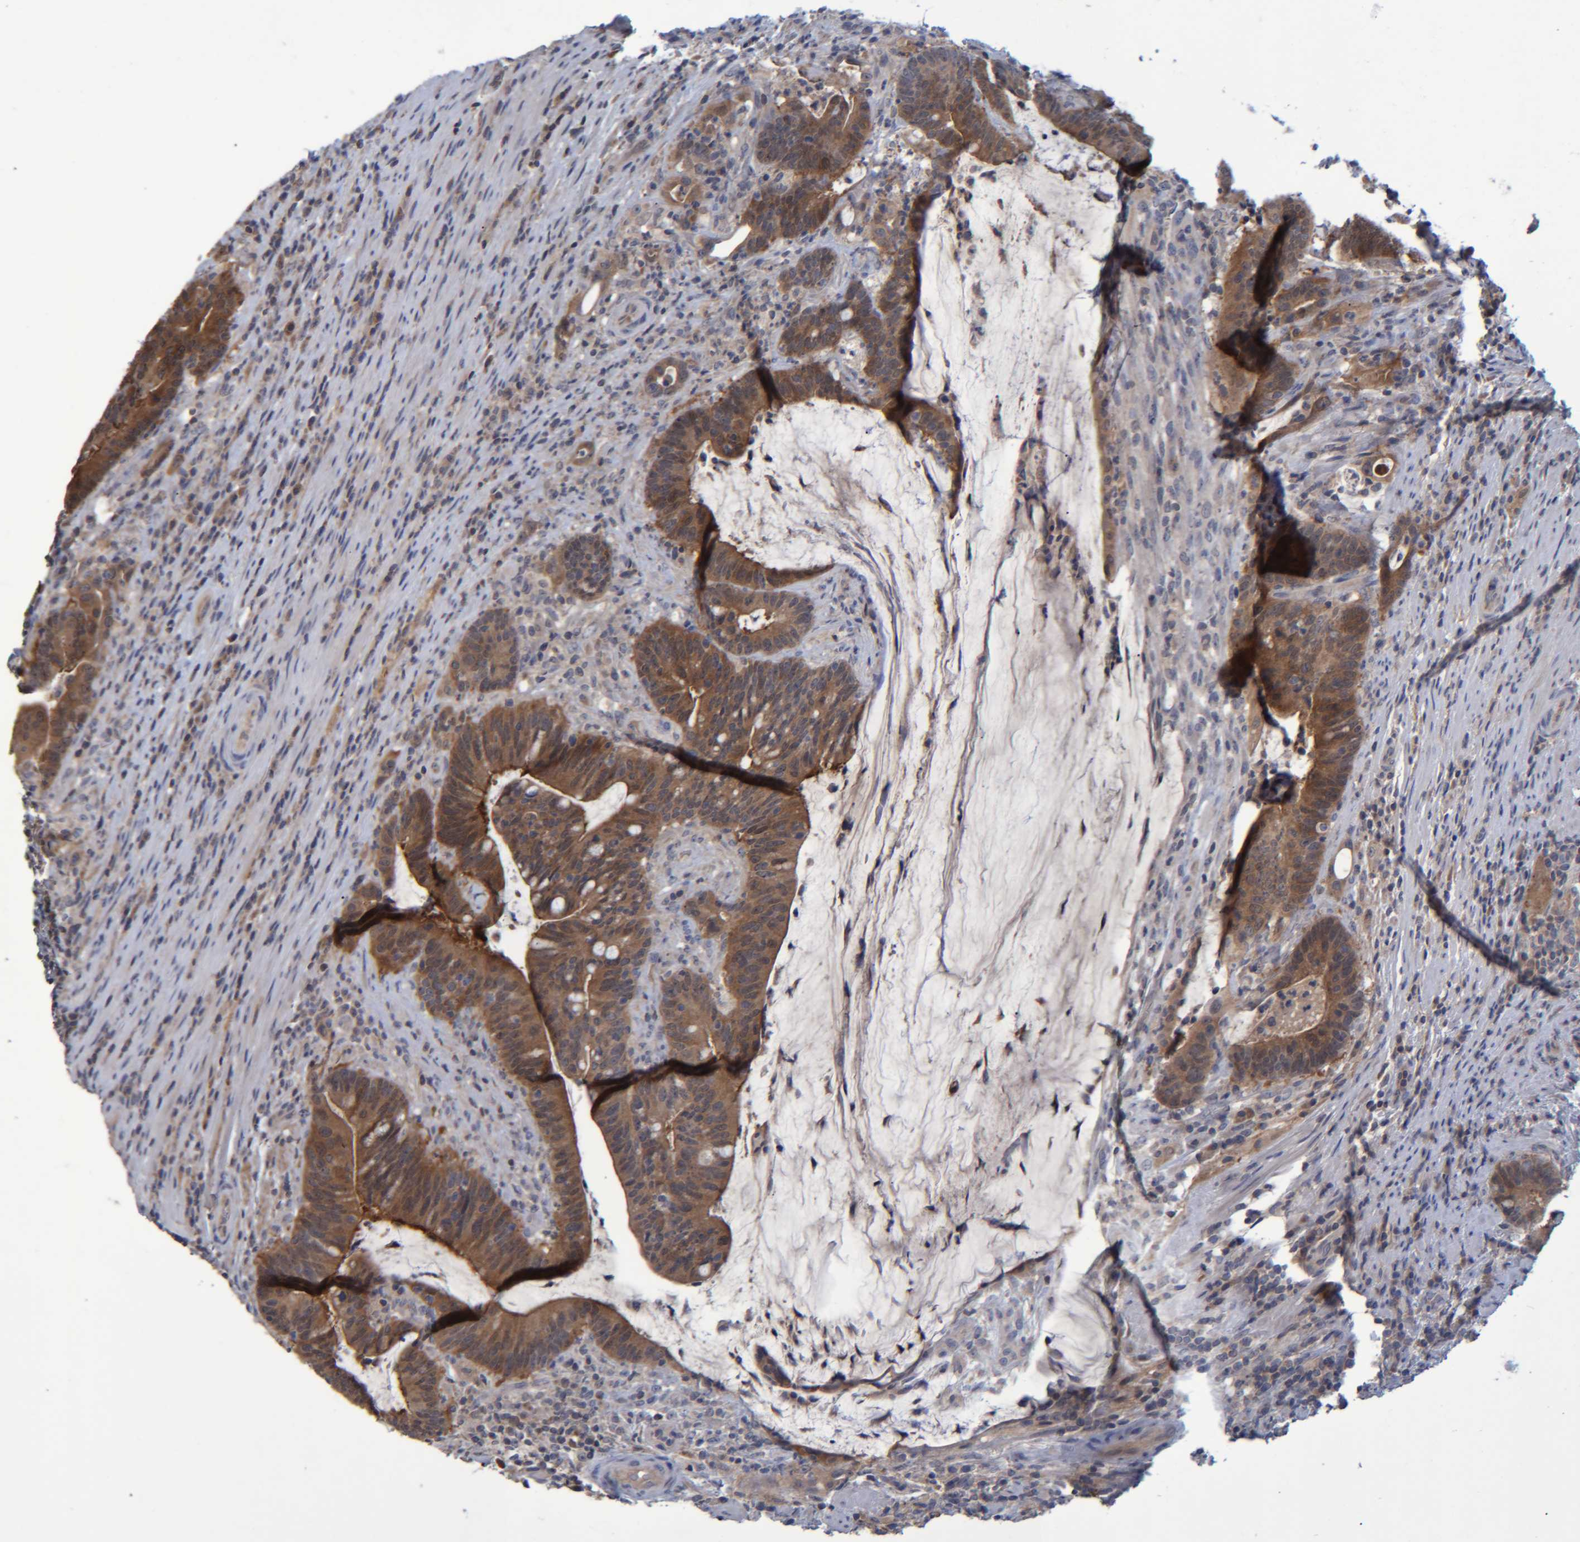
{"staining": {"intensity": "moderate", "quantity": ">75%", "location": "cytoplasmic/membranous"}, "tissue": "colorectal cancer", "cell_type": "Tumor cells", "image_type": "cancer", "snomed": [{"axis": "morphology", "description": "Adenocarcinoma, NOS"}, {"axis": "topography", "description": "Colon"}], "caption": "About >75% of tumor cells in colorectal adenocarcinoma demonstrate moderate cytoplasmic/membranous protein staining as visualized by brown immunohistochemical staining.", "gene": "PCYT2", "patient": {"sex": "female", "age": 66}}